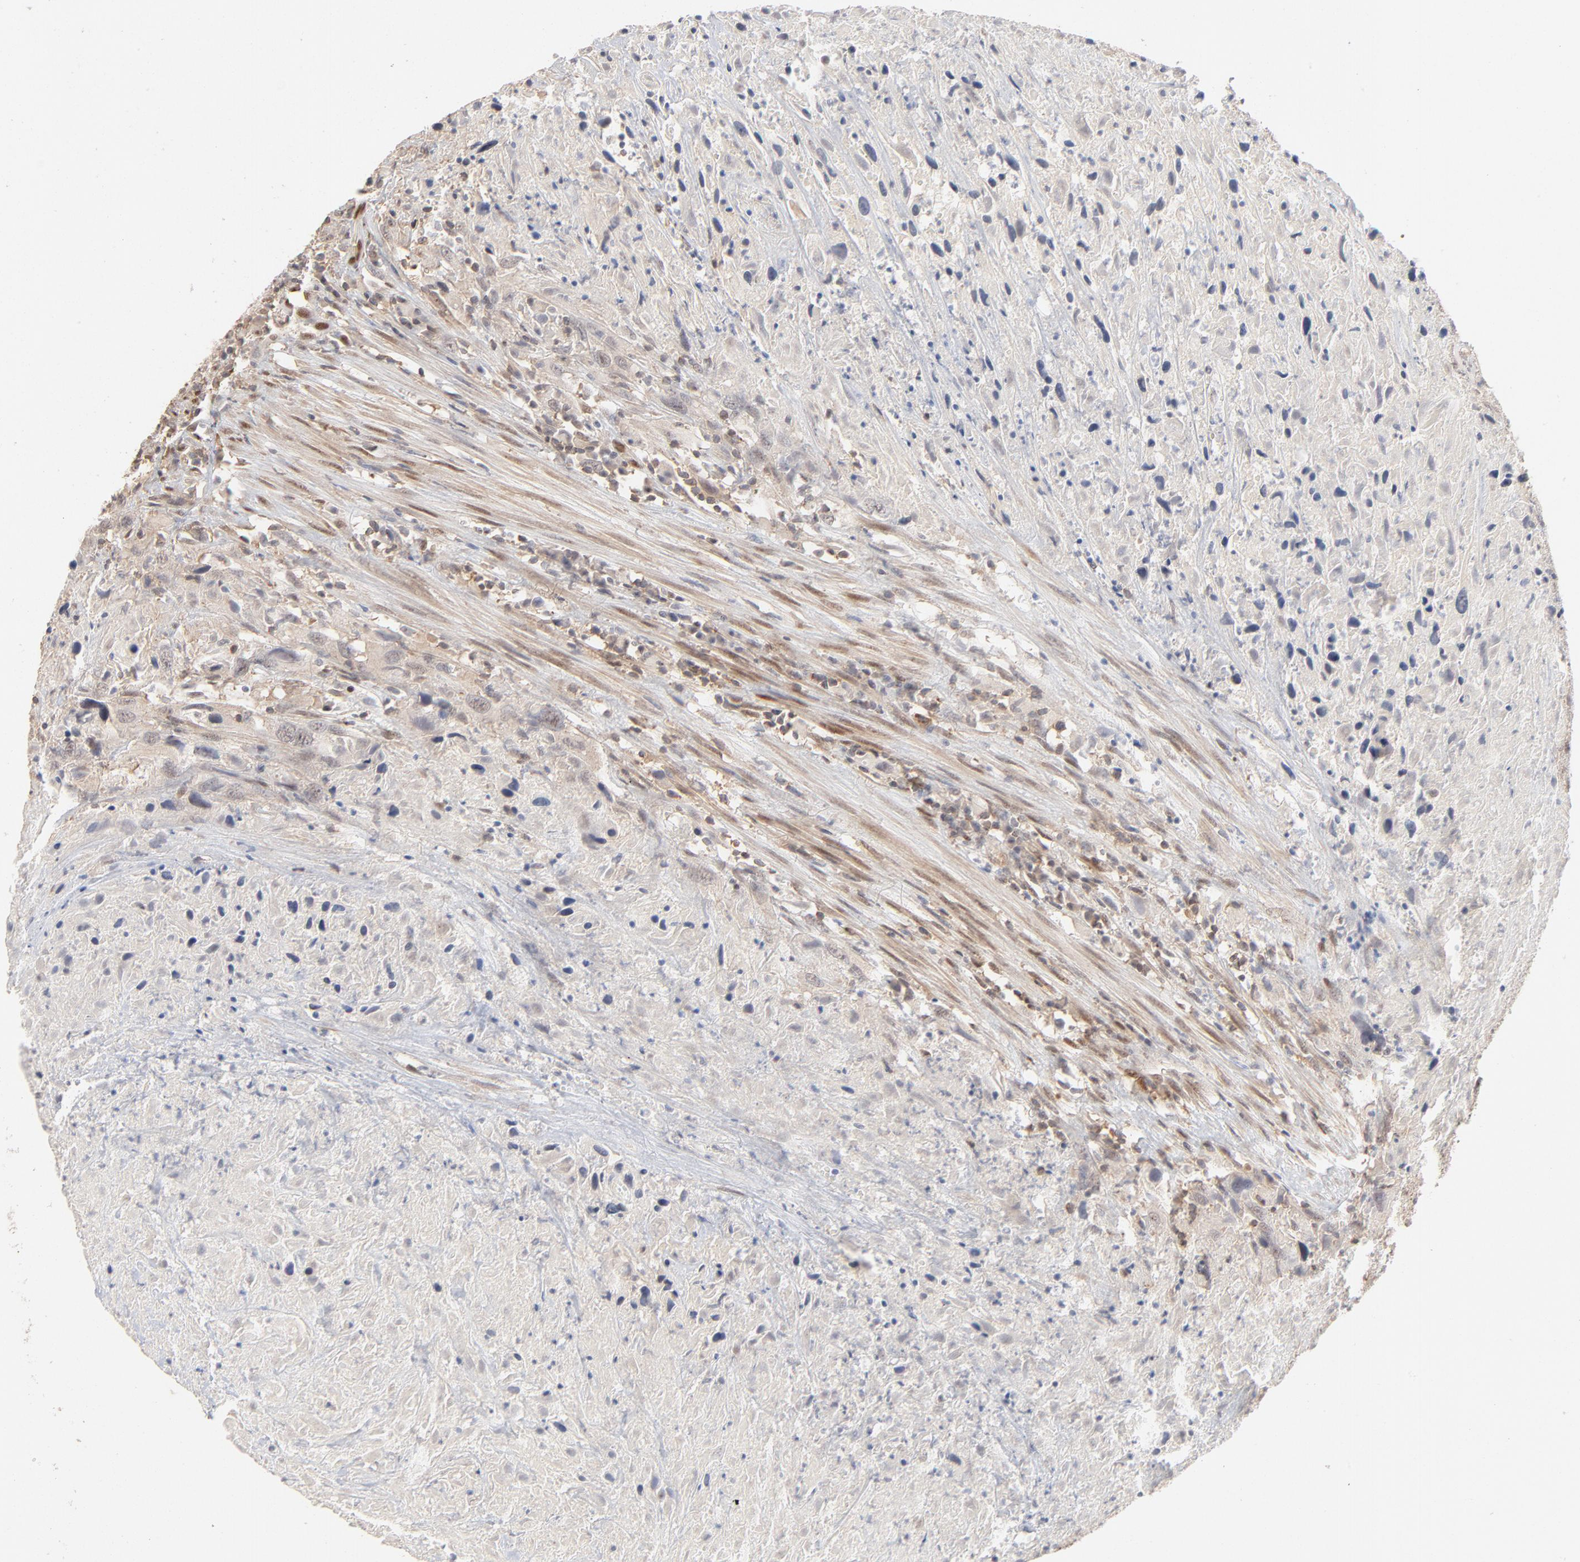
{"staining": {"intensity": "negative", "quantity": "none", "location": "none"}, "tissue": "urothelial cancer", "cell_type": "Tumor cells", "image_type": "cancer", "snomed": [{"axis": "morphology", "description": "Urothelial carcinoma, High grade"}, {"axis": "topography", "description": "Urinary bladder"}], "caption": "DAB immunohistochemical staining of urothelial carcinoma (high-grade) displays no significant positivity in tumor cells. Brightfield microscopy of immunohistochemistry (IHC) stained with DAB (brown) and hematoxylin (blue), captured at high magnification.", "gene": "NFIB", "patient": {"sex": "male", "age": 61}}